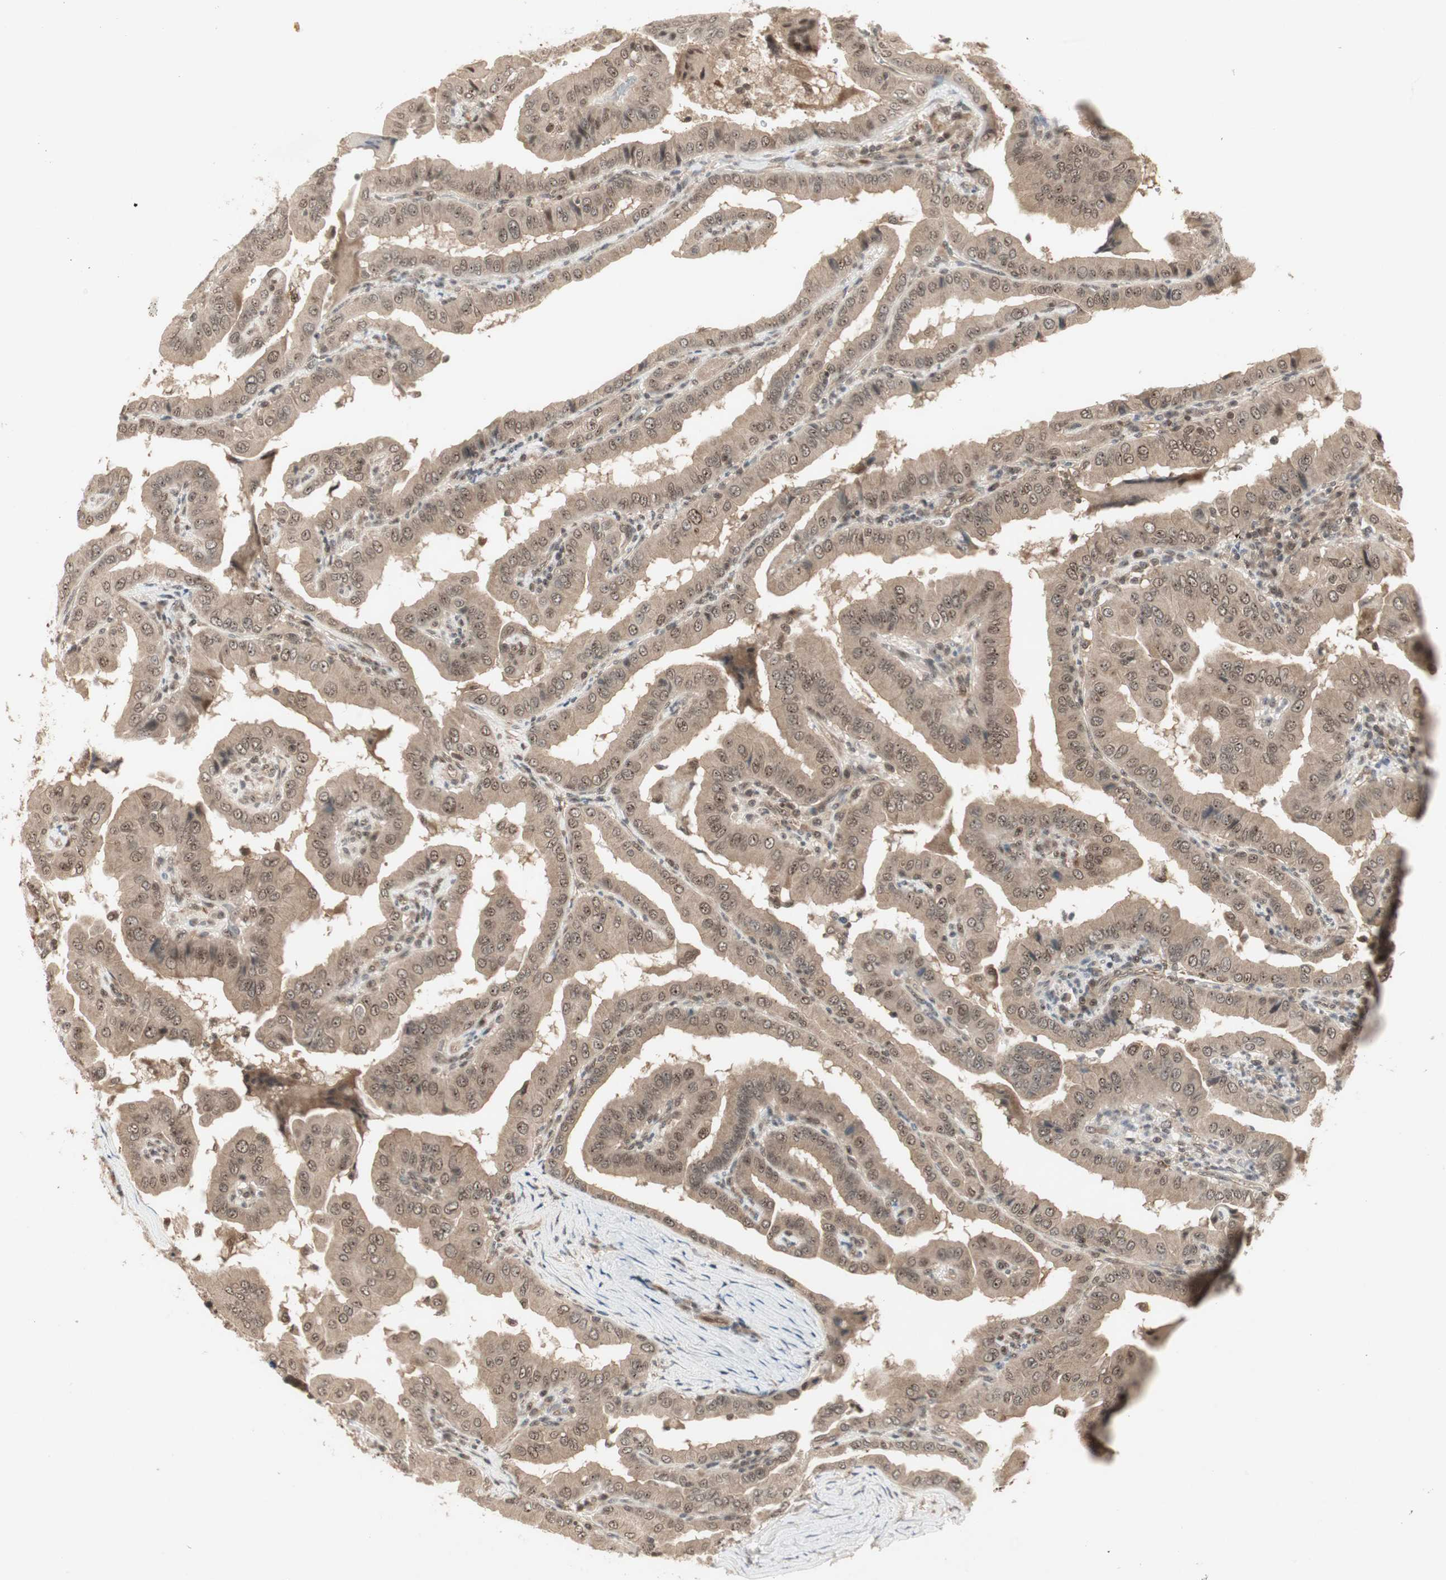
{"staining": {"intensity": "weak", "quantity": ">75%", "location": "cytoplasmic/membranous,nuclear"}, "tissue": "thyroid cancer", "cell_type": "Tumor cells", "image_type": "cancer", "snomed": [{"axis": "morphology", "description": "Papillary adenocarcinoma, NOS"}, {"axis": "topography", "description": "Thyroid gland"}], "caption": "Papillary adenocarcinoma (thyroid) stained with a brown dye displays weak cytoplasmic/membranous and nuclear positive expression in approximately >75% of tumor cells.", "gene": "CSNK2B", "patient": {"sex": "male", "age": 33}}